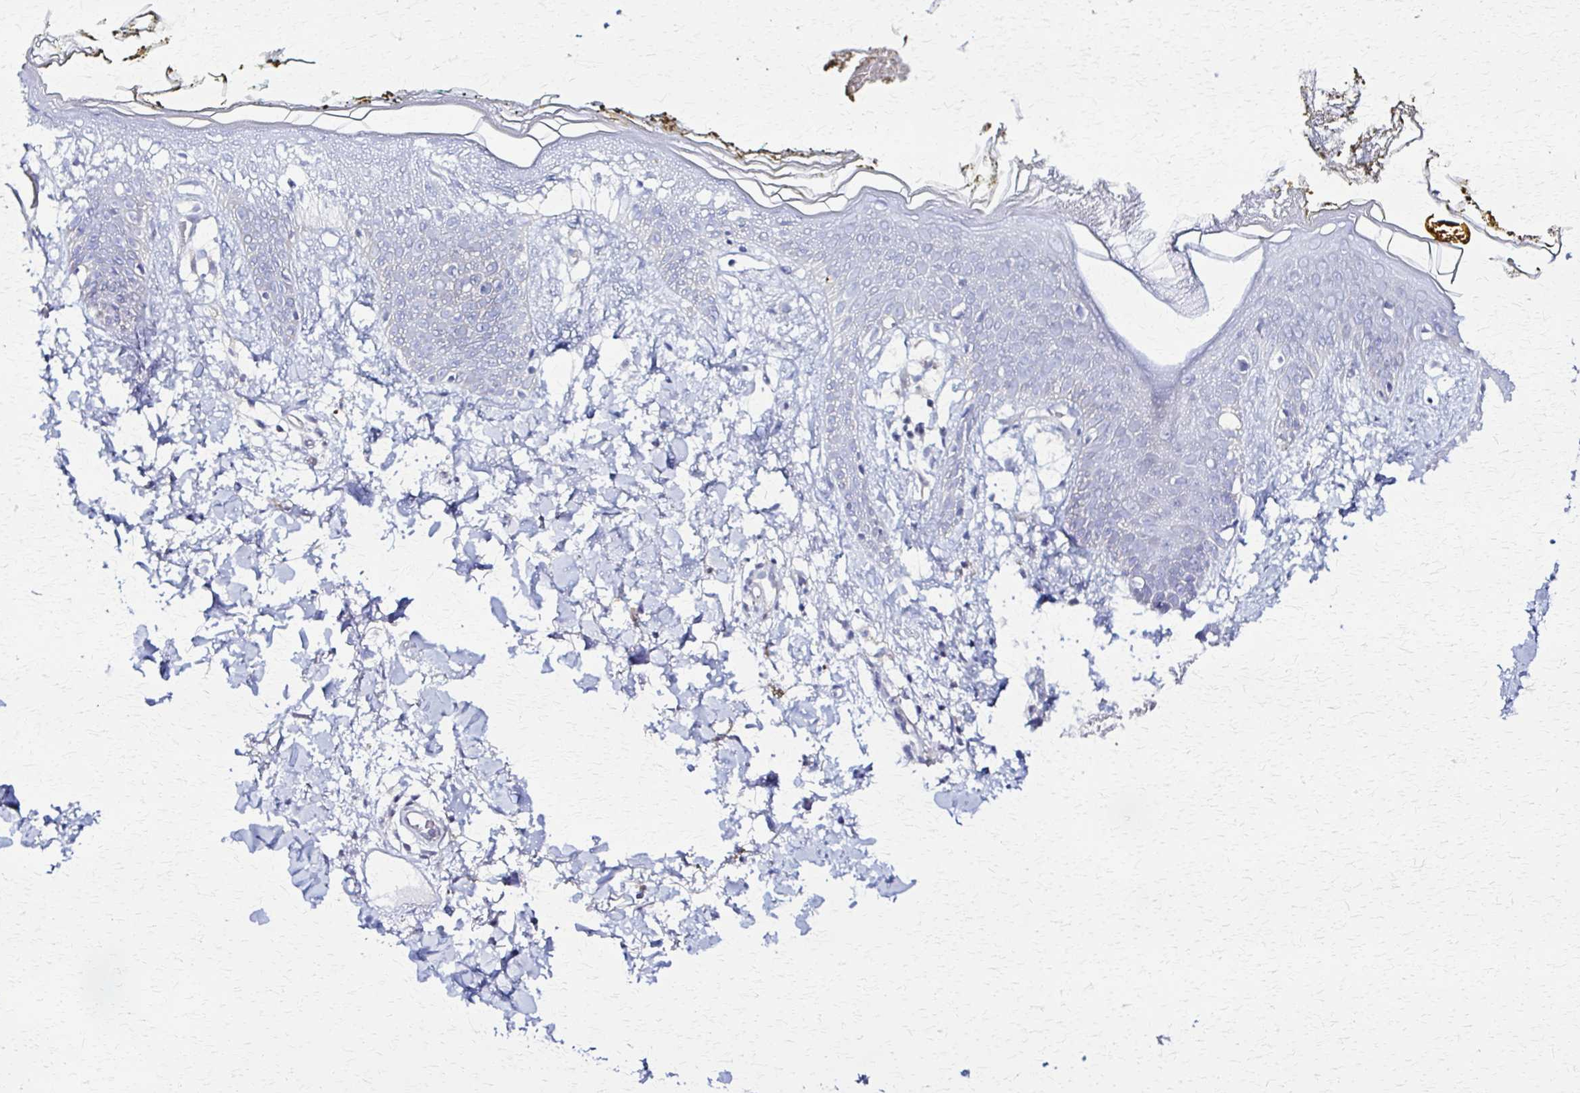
{"staining": {"intensity": "negative", "quantity": "none", "location": "none"}, "tissue": "skin", "cell_type": "Fibroblasts", "image_type": "normal", "snomed": [{"axis": "morphology", "description": "Normal tissue, NOS"}, {"axis": "topography", "description": "Skin"}], "caption": "DAB immunohistochemical staining of normal human skin exhibits no significant expression in fibroblasts. (DAB immunohistochemistry (IHC) visualized using brightfield microscopy, high magnification).", "gene": "RHOBTB2", "patient": {"sex": "female", "age": 34}}